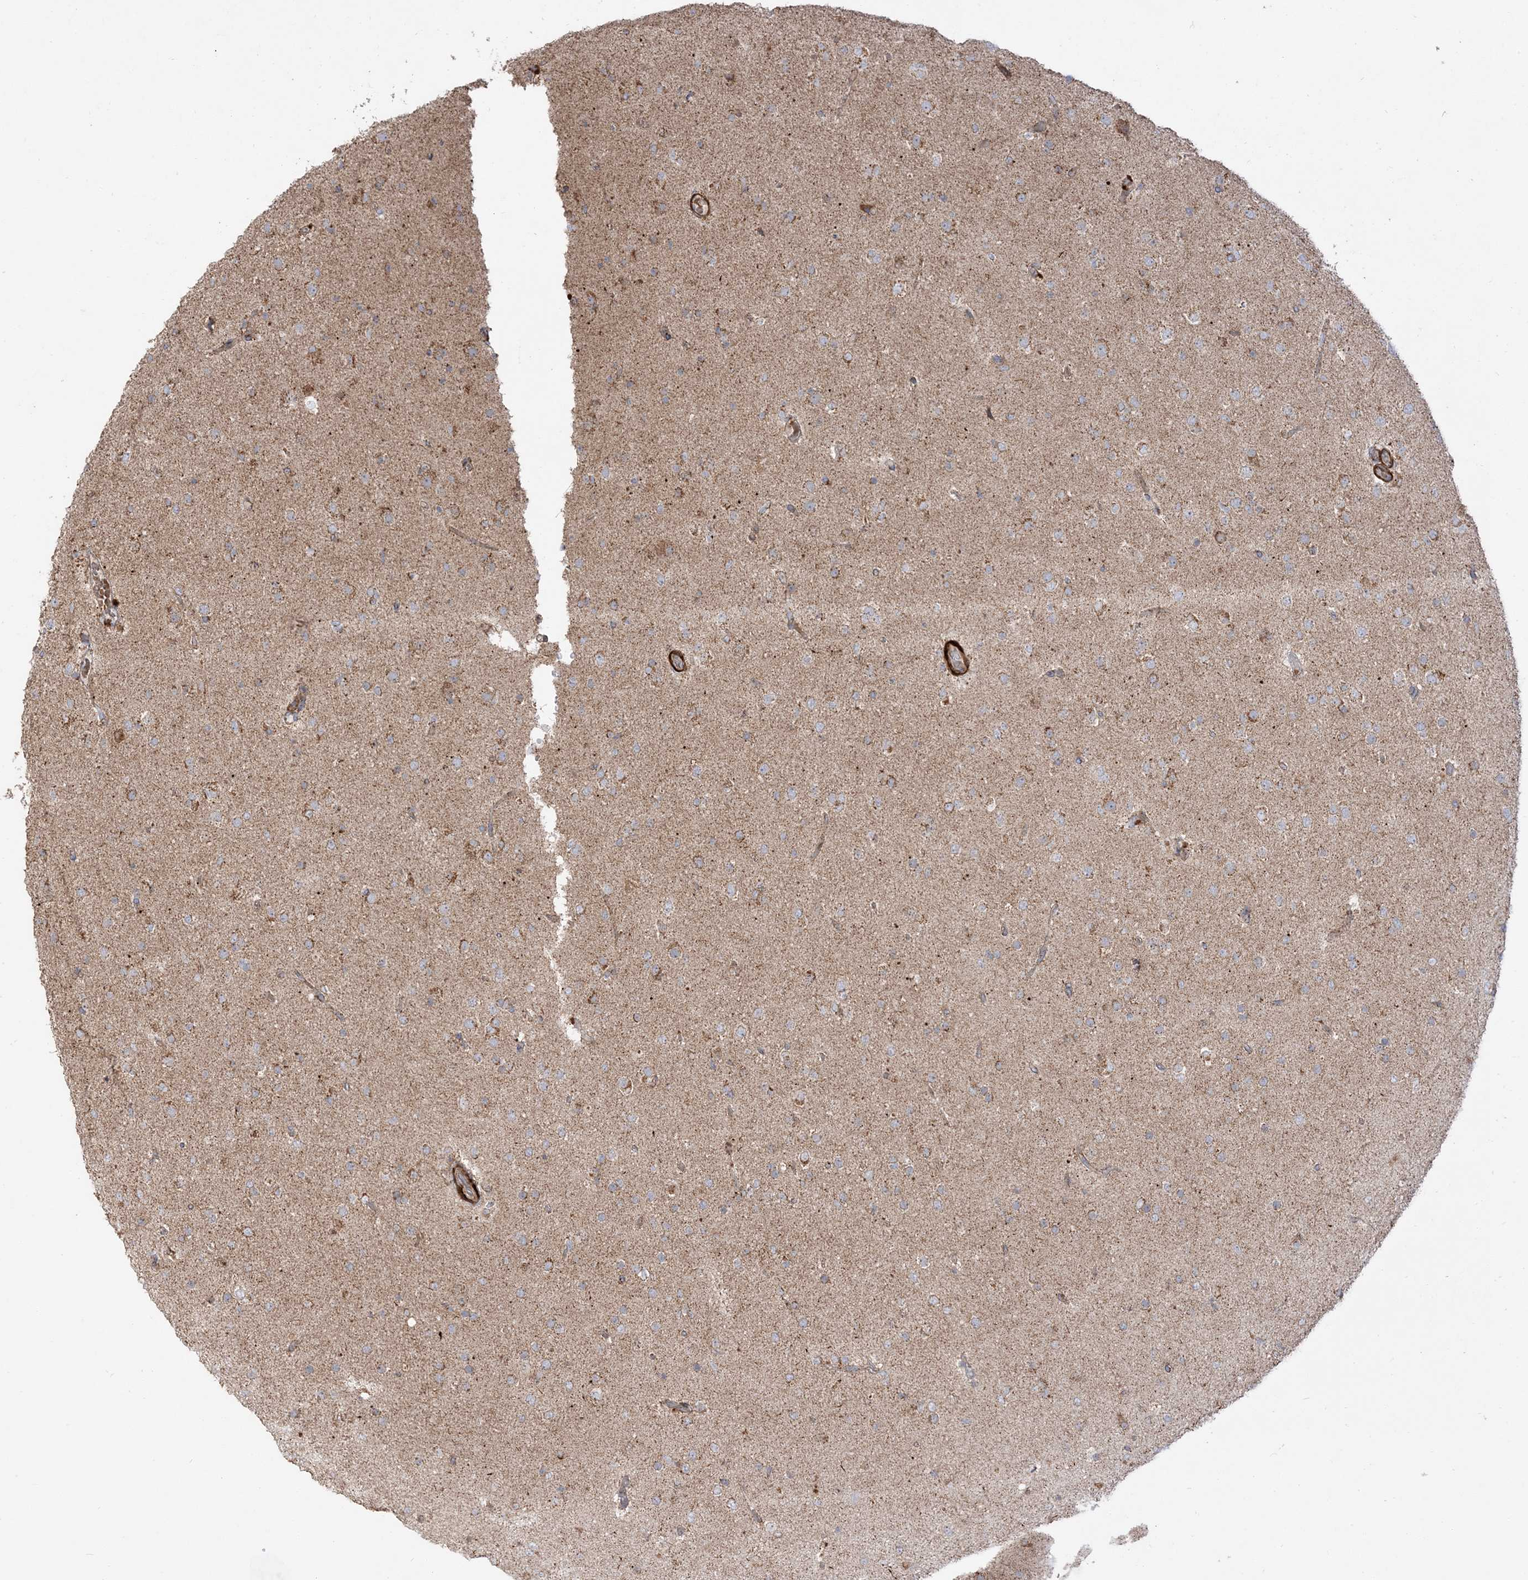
{"staining": {"intensity": "weak", "quantity": "<25%", "location": "cytoplasmic/membranous"}, "tissue": "glioma", "cell_type": "Tumor cells", "image_type": "cancer", "snomed": [{"axis": "morphology", "description": "Glioma, malignant, Low grade"}, {"axis": "topography", "description": "Brain"}], "caption": "Immunohistochemistry of glioma exhibits no positivity in tumor cells.", "gene": "AARS2", "patient": {"sex": "male", "age": 65}}